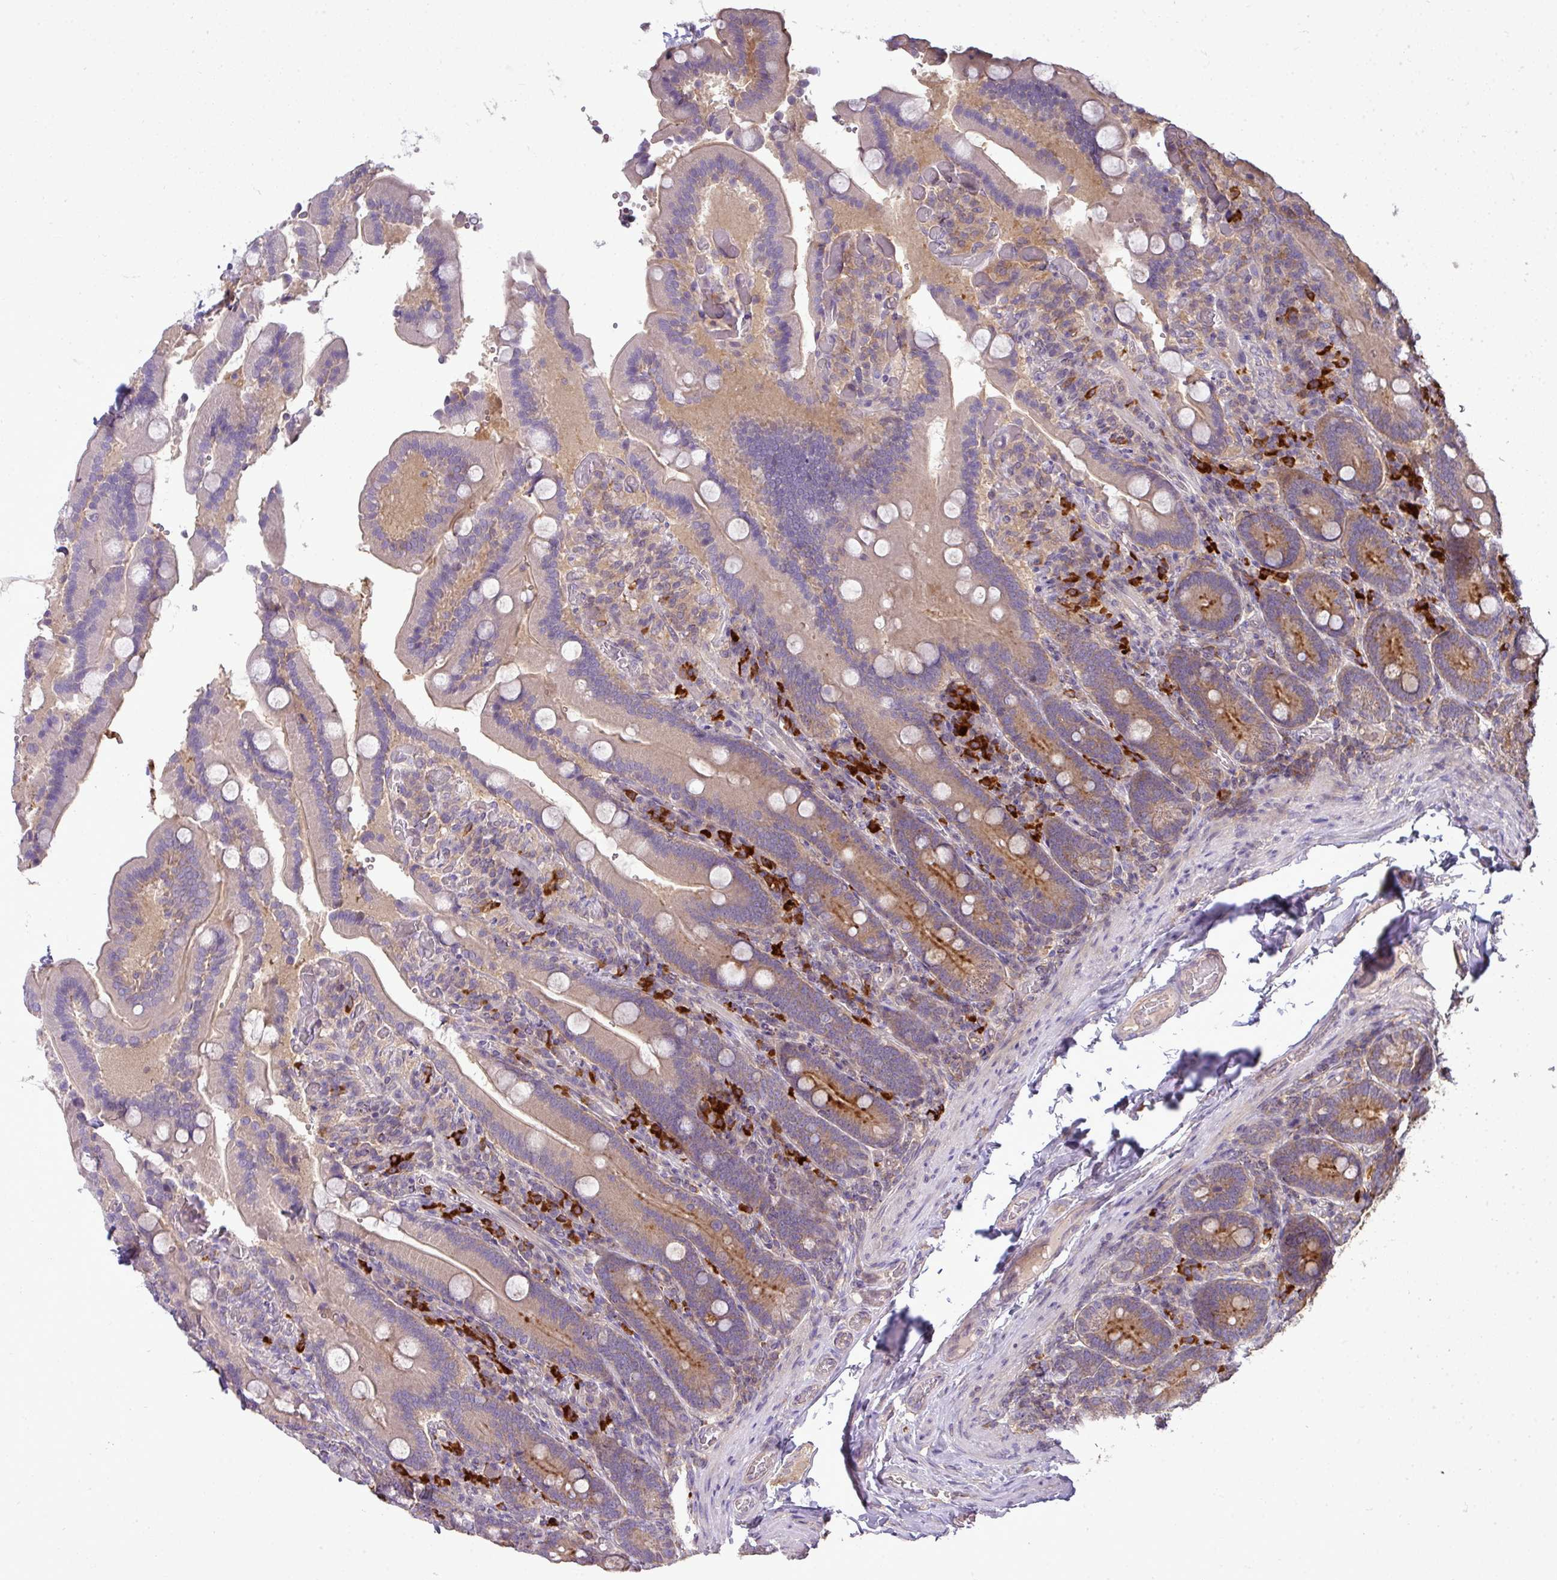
{"staining": {"intensity": "moderate", "quantity": "25%-75%", "location": "cytoplasmic/membranous"}, "tissue": "duodenum", "cell_type": "Glandular cells", "image_type": "normal", "snomed": [{"axis": "morphology", "description": "Normal tissue, NOS"}, {"axis": "topography", "description": "Duodenum"}], "caption": "Protein expression analysis of benign human duodenum reveals moderate cytoplasmic/membranous staining in about 25%-75% of glandular cells. Using DAB (3,3'-diaminobenzidine) (brown) and hematoxylin (blue) stains, captured at high magnification using brightfield microscopy.", "gene": "STAT5A", "patient": {"sex": "female", "age": 62}}